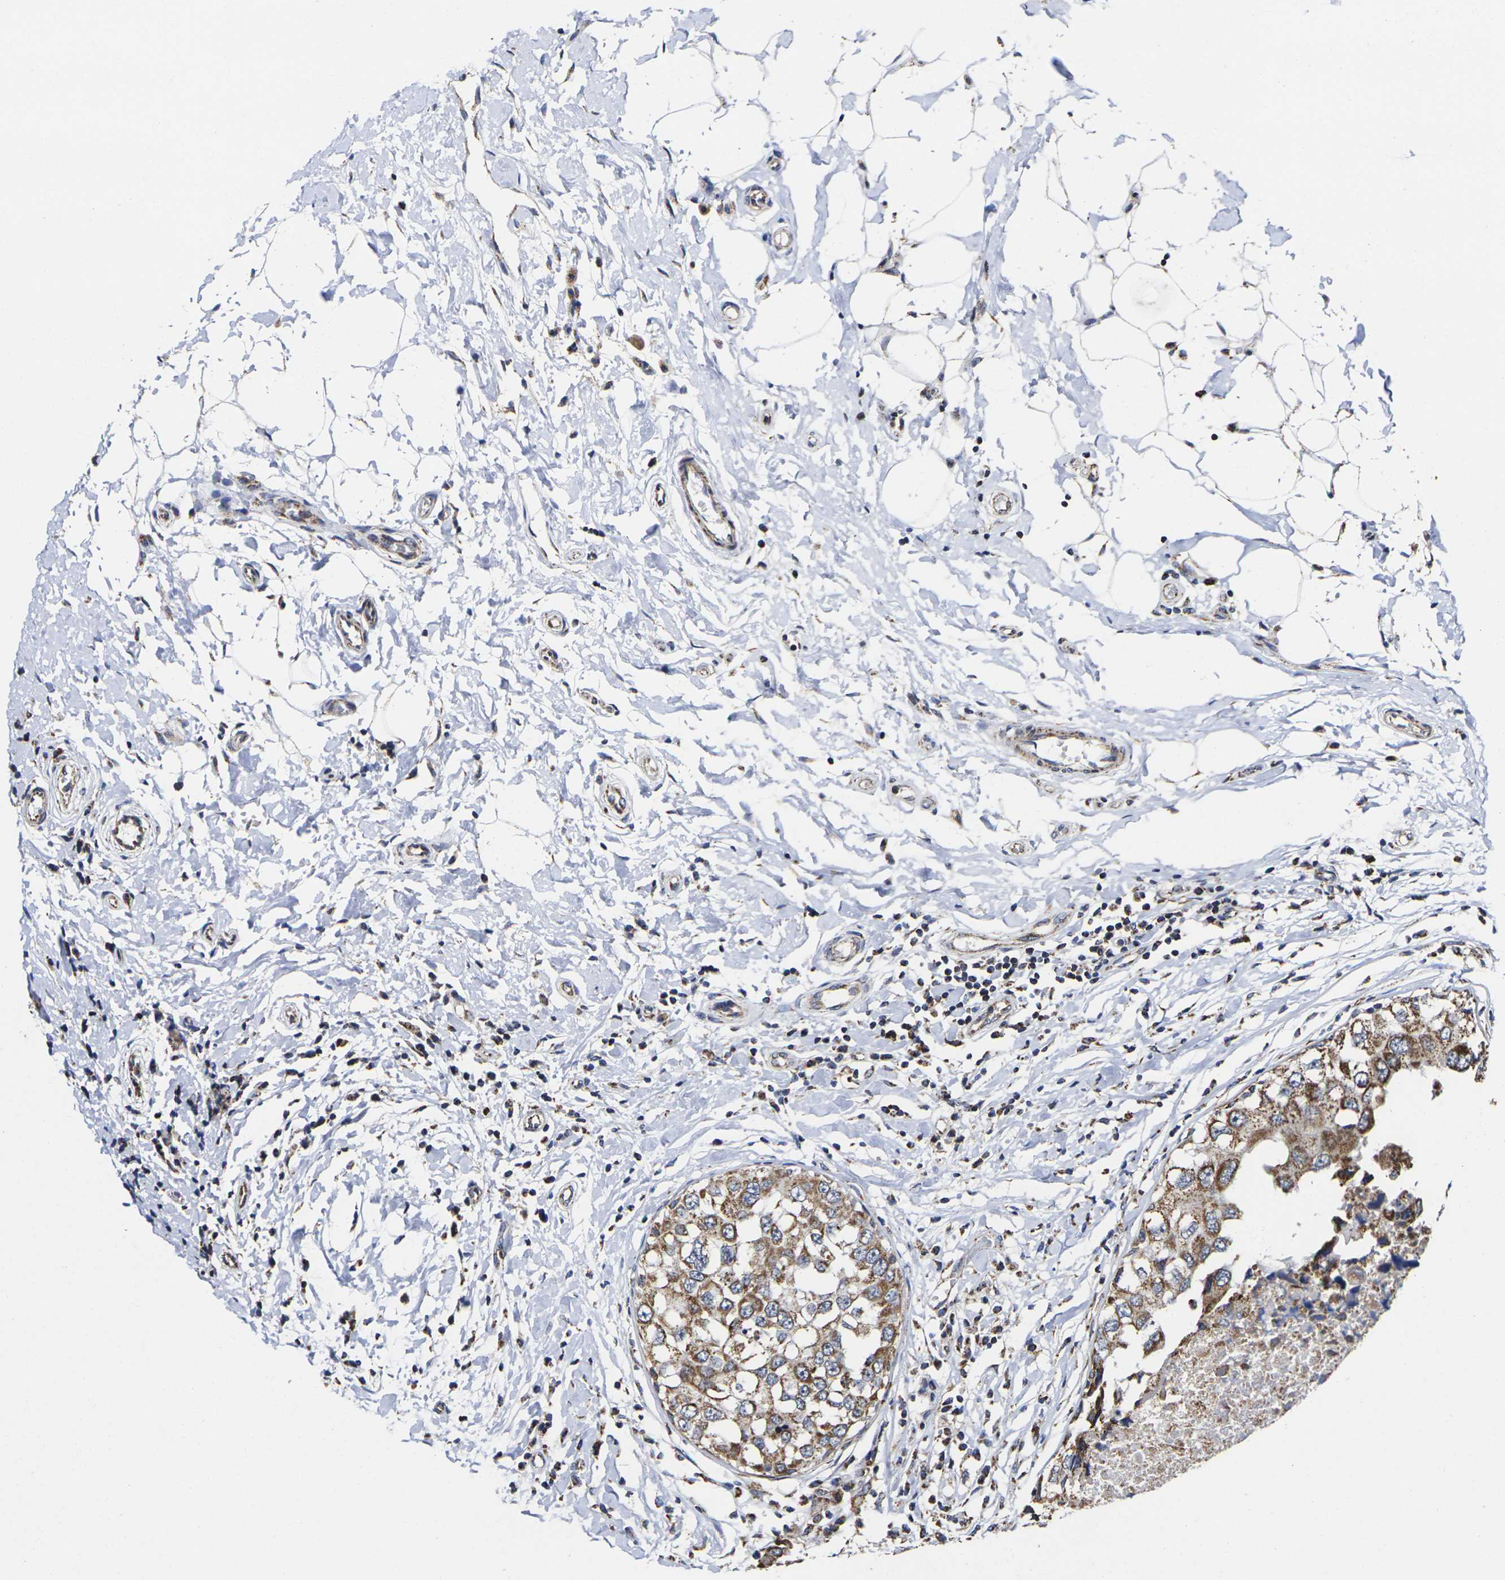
{"staining": {"intensity": "moderate", "quantity": ">75%", "location": "cytoplasmic/membranous"}, "tissue": "breast cancer", "cell_type": "Tumor cells", "image_type": "cancer", "snomed": [{"axis": "morphology", "description": "Duct carcinoma"}, {"axis": "topography", "description": "Breast"}], "caption": "The micrograph displays staining of breast cancer, revealing moderate cytoplasmic/membranous protein positivity (brown color) within tumor cells.", "gene": "P2RY11", "patient": {"sex": "female", "age": 27}}